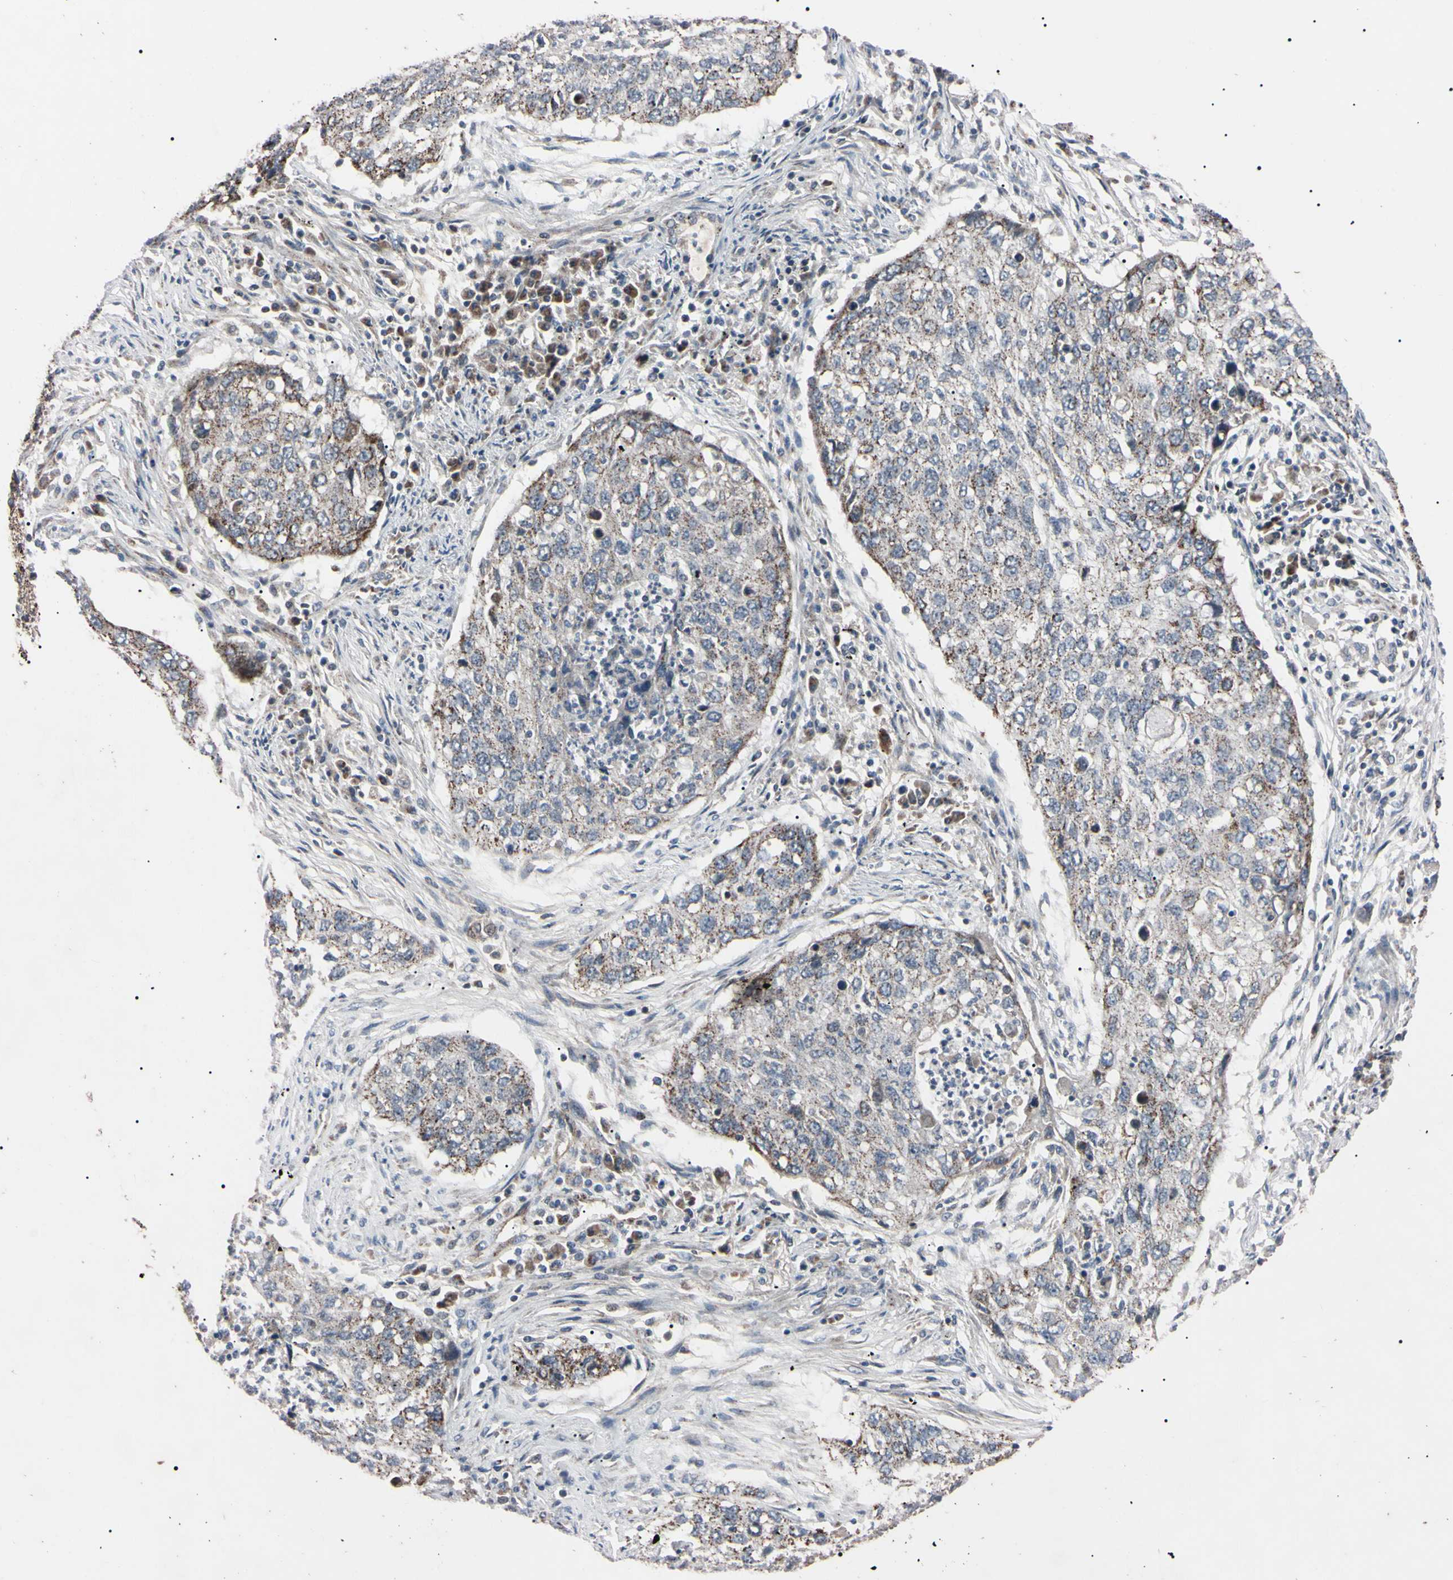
{"staining": {"intensity": "weak", "quantity": "25%-75%", "location": "cytoplasmic/membranous"}, "tissue": "lung cancer", "cell_type": "Tumor cells", "image_type": "cancer", "snomed": [{"axis": "morphology", "description": "Squamous cell carcinoma, NOS"}, {"axis": "topography", "description": "Lung"}], "caption": "Squamous cell carcinoma (lung) was stained to show a protein in brown. There is low levels of weak cytoplasmic/membranous expression in approximately 25%-75% of tumor cells. (DAB (3,3'-diaminobenzidine) IHC with brightfield microscopy, high magnification).", "gene": "TNFRSF1A", "patient": {"sex": "female", "age": 63}}